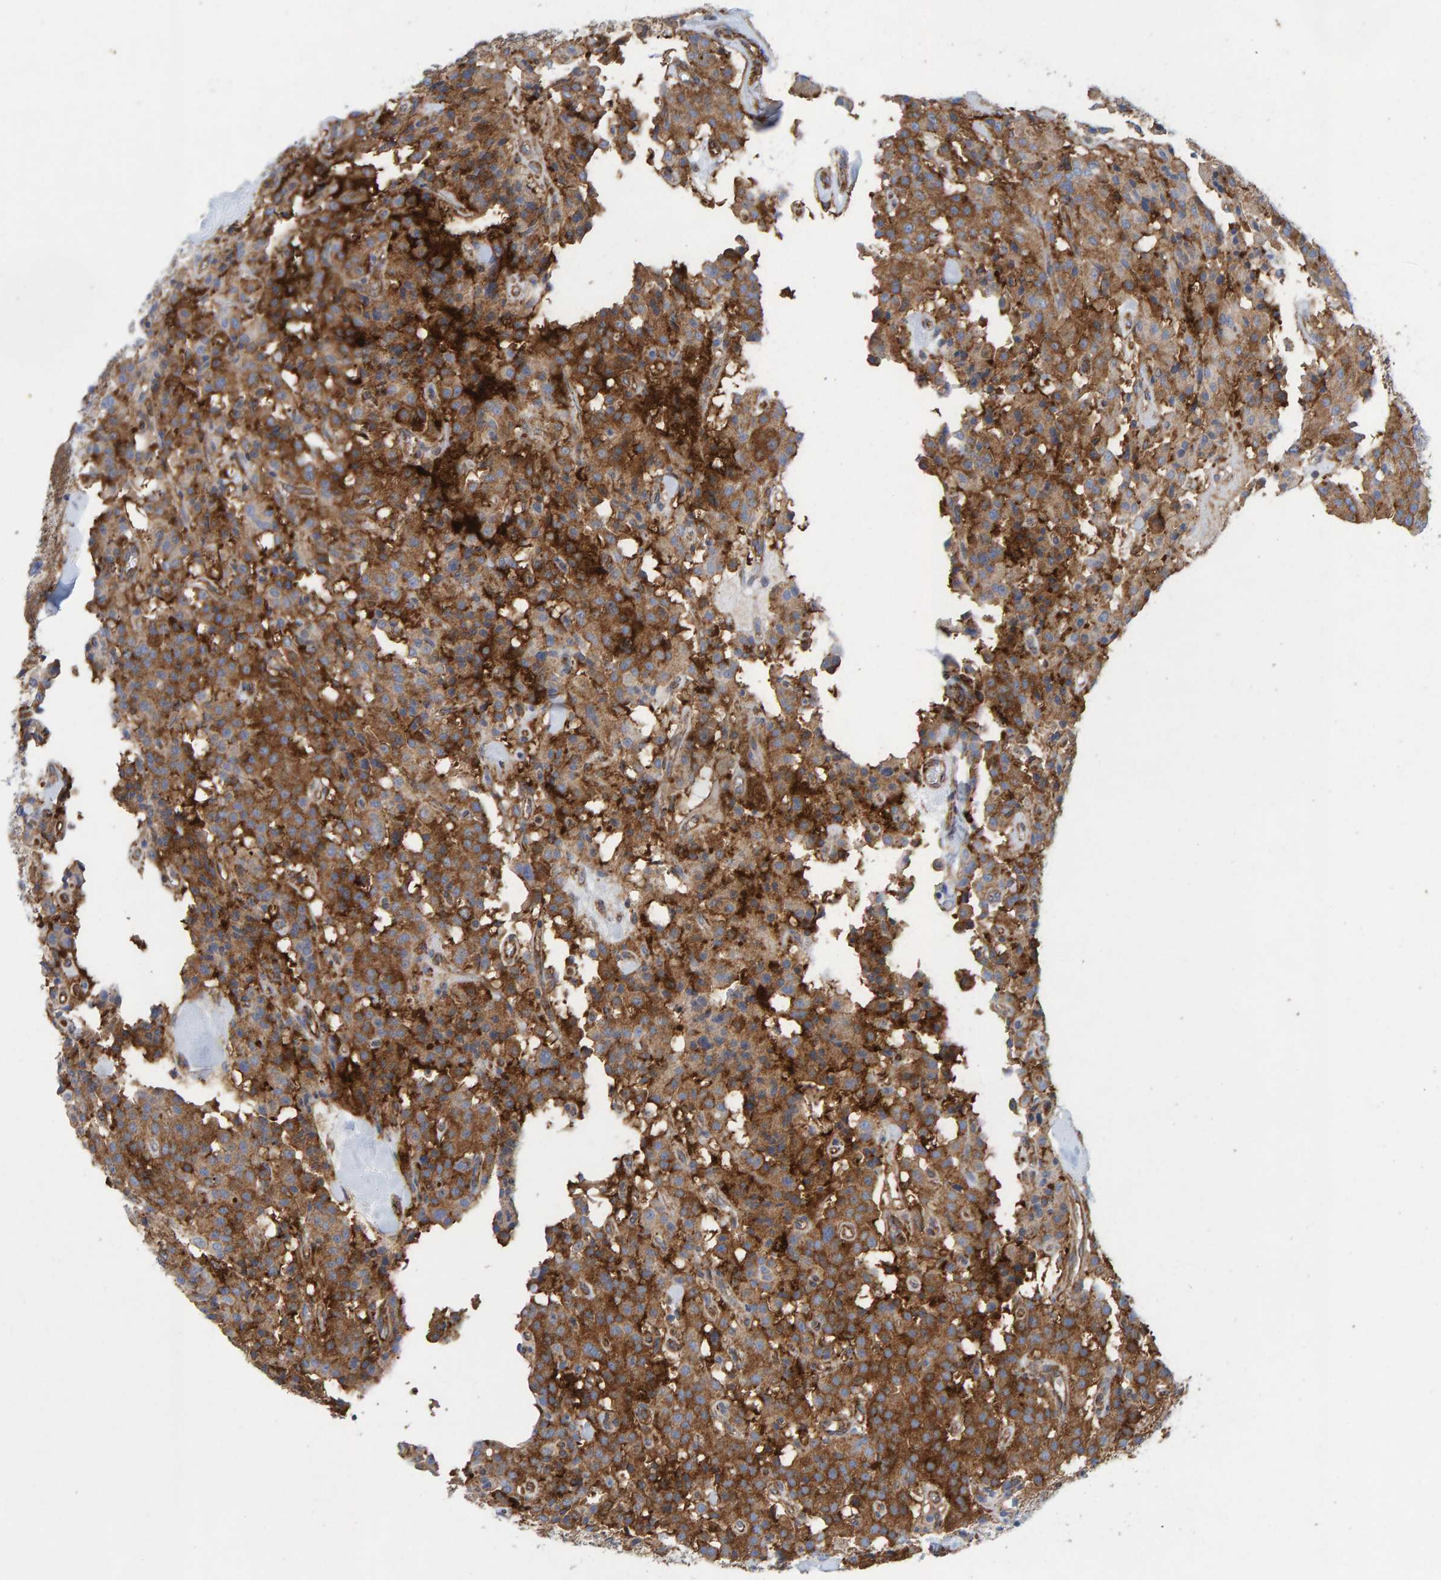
{"staining": {"intensity": "moderate", "quantity": "25%-75%", "location": "cytoplasmic/membranous"}, "tissue": "carcinoid", "cell_type": "Tumor cells", "image_type": "cancer", "snomed": [{"axis": "morphology", "description": "Carcinoid, malignant, NOS"}, {"axis": "topography", "description": "Lung"}], "caption": "This is an image of immunohistochemistry staining of malignant carcinoid, which shows moderate expression in the cytoplasmic/membranous of tumor cells.", "gene": "MVP", "patient": {"sex": "male", "age": 30}}